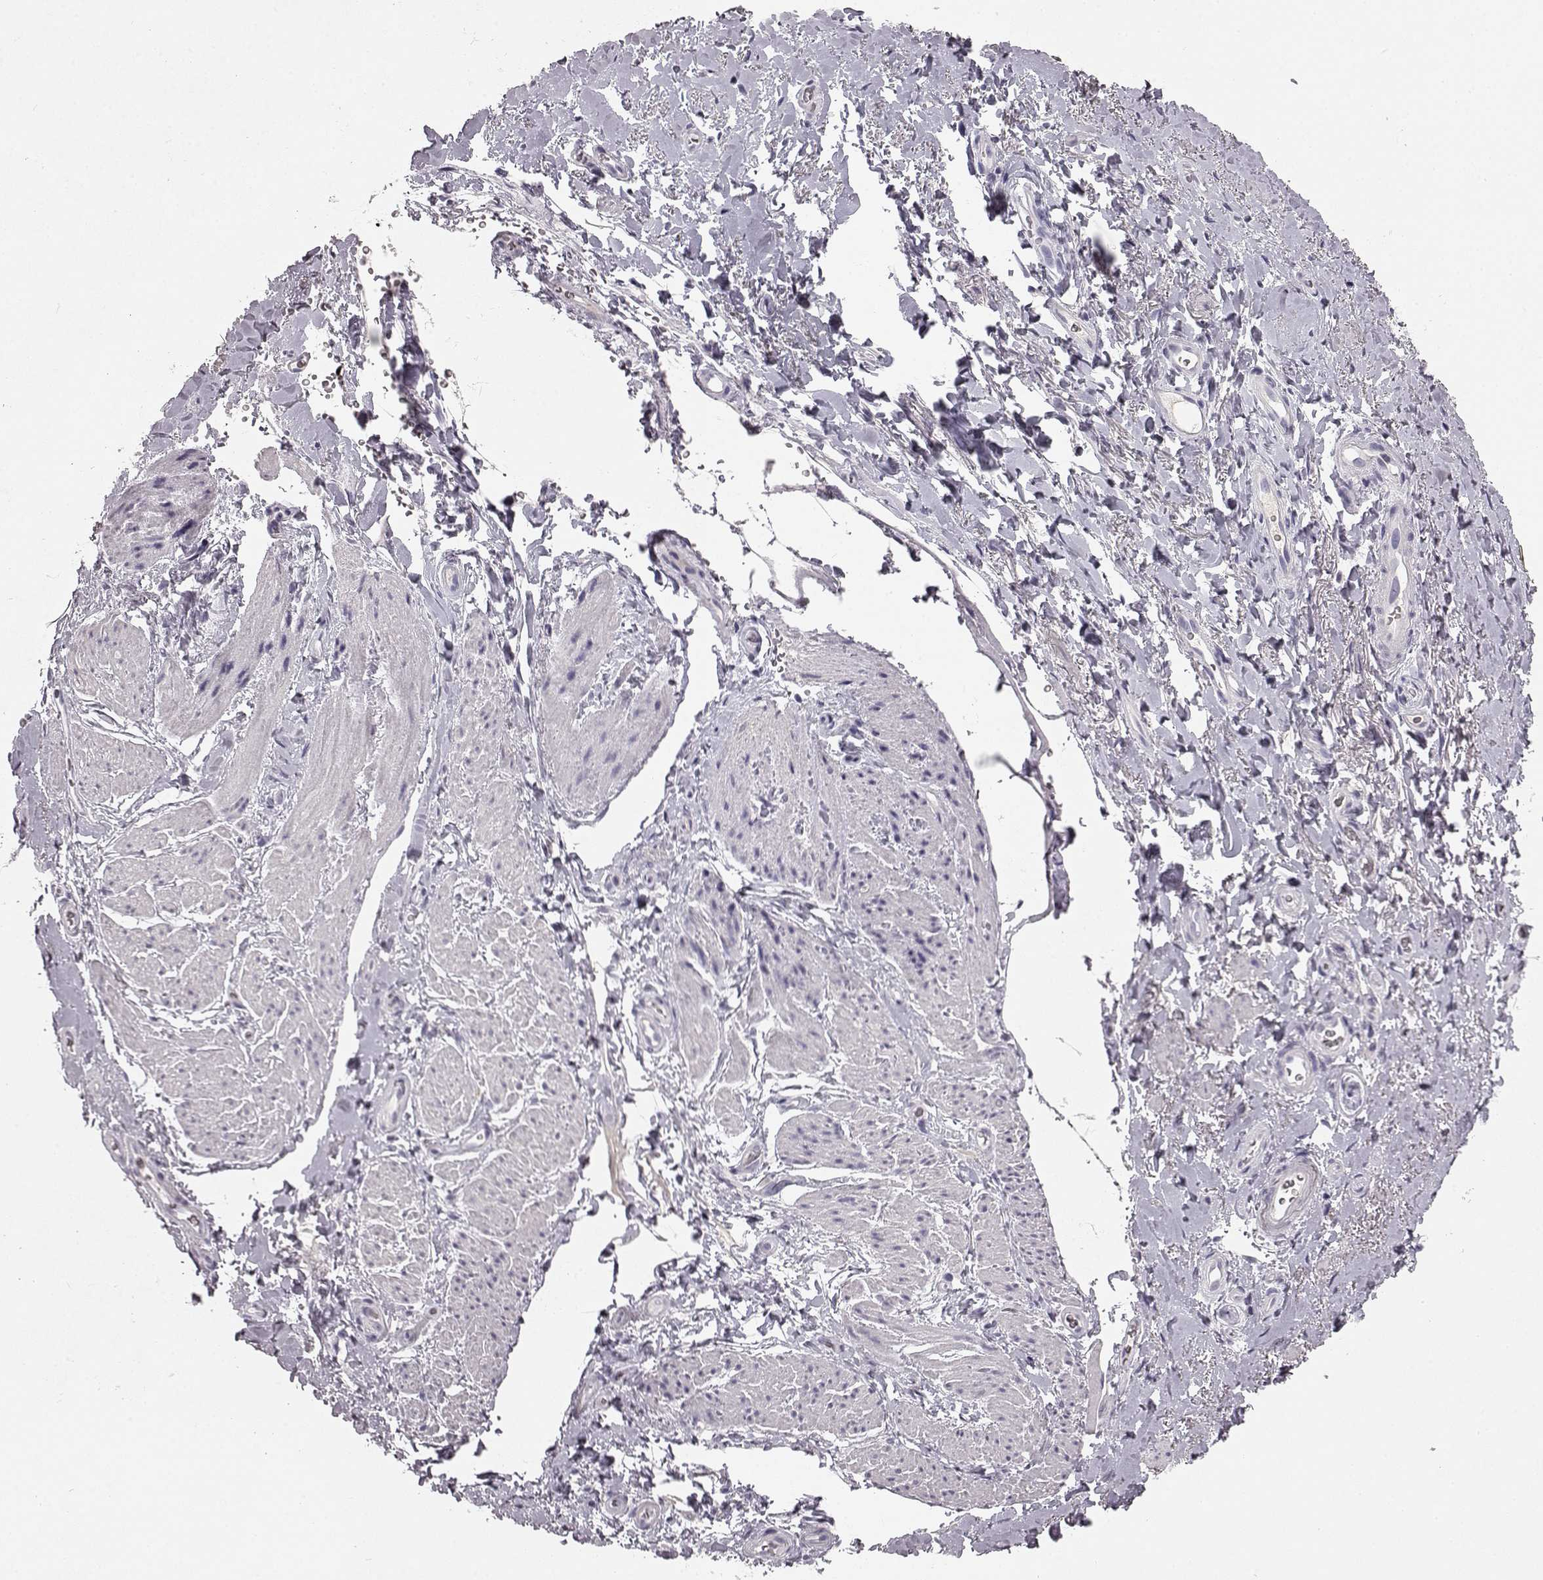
{"staining": {"intensity": "negative", "quantity": "none", "location": "none"}, "tissue": "adipose tissue", "cell_type": "Adipocytes", "image_type": "normal", "snomed": [{"axis": "morphology", "description": "Normal tissue, NOS"}, {"axis": "topography", "description": "Anal"}, {"axis": "topography", "description": "Peripheral nerve tissue"}], "caption": "DAB immunohistochemical staining of benign adipose tissue reveals no significant staining in adipocytes.", "gene": "KRT81", "patient": {"sex": "male", "age": 53}}